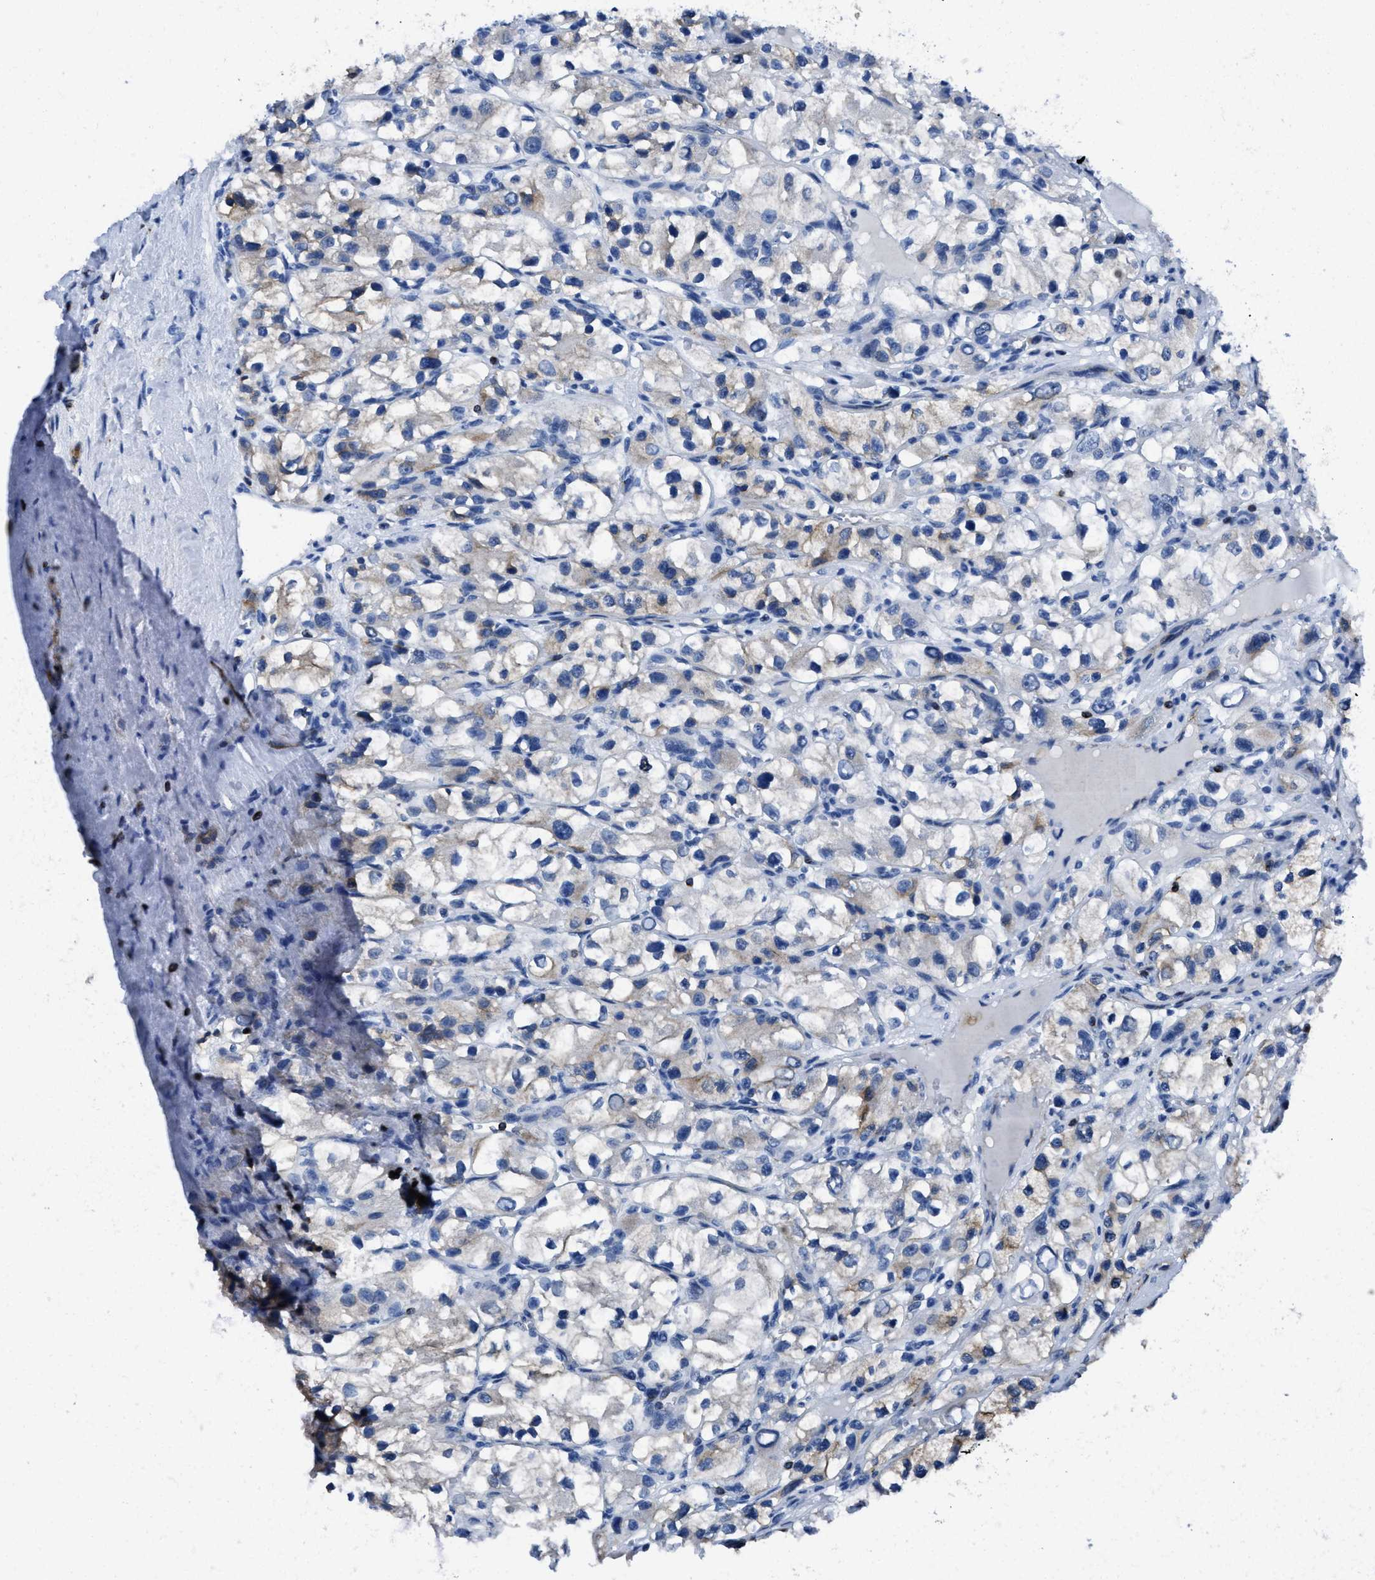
{"staining": {"intensity": "weak", "quantity": "<25%", "location": "cytoplasmic/membranous"}, "tissue": "renal cancer", "cell_type": "Tumor cells", "image_type": "cancer", "snomed": [{"axis": "morphology", "description": "Adenocarcinoma, NOS"}, {"axis": "topography", "description": "Kidney"}], "caption": "Histopathology image shows no significant protein staining in tumor cells of adenocarcinoma (renal).", "gene": "ITGA3", "patient": {"sex": "female", "age": 57}}